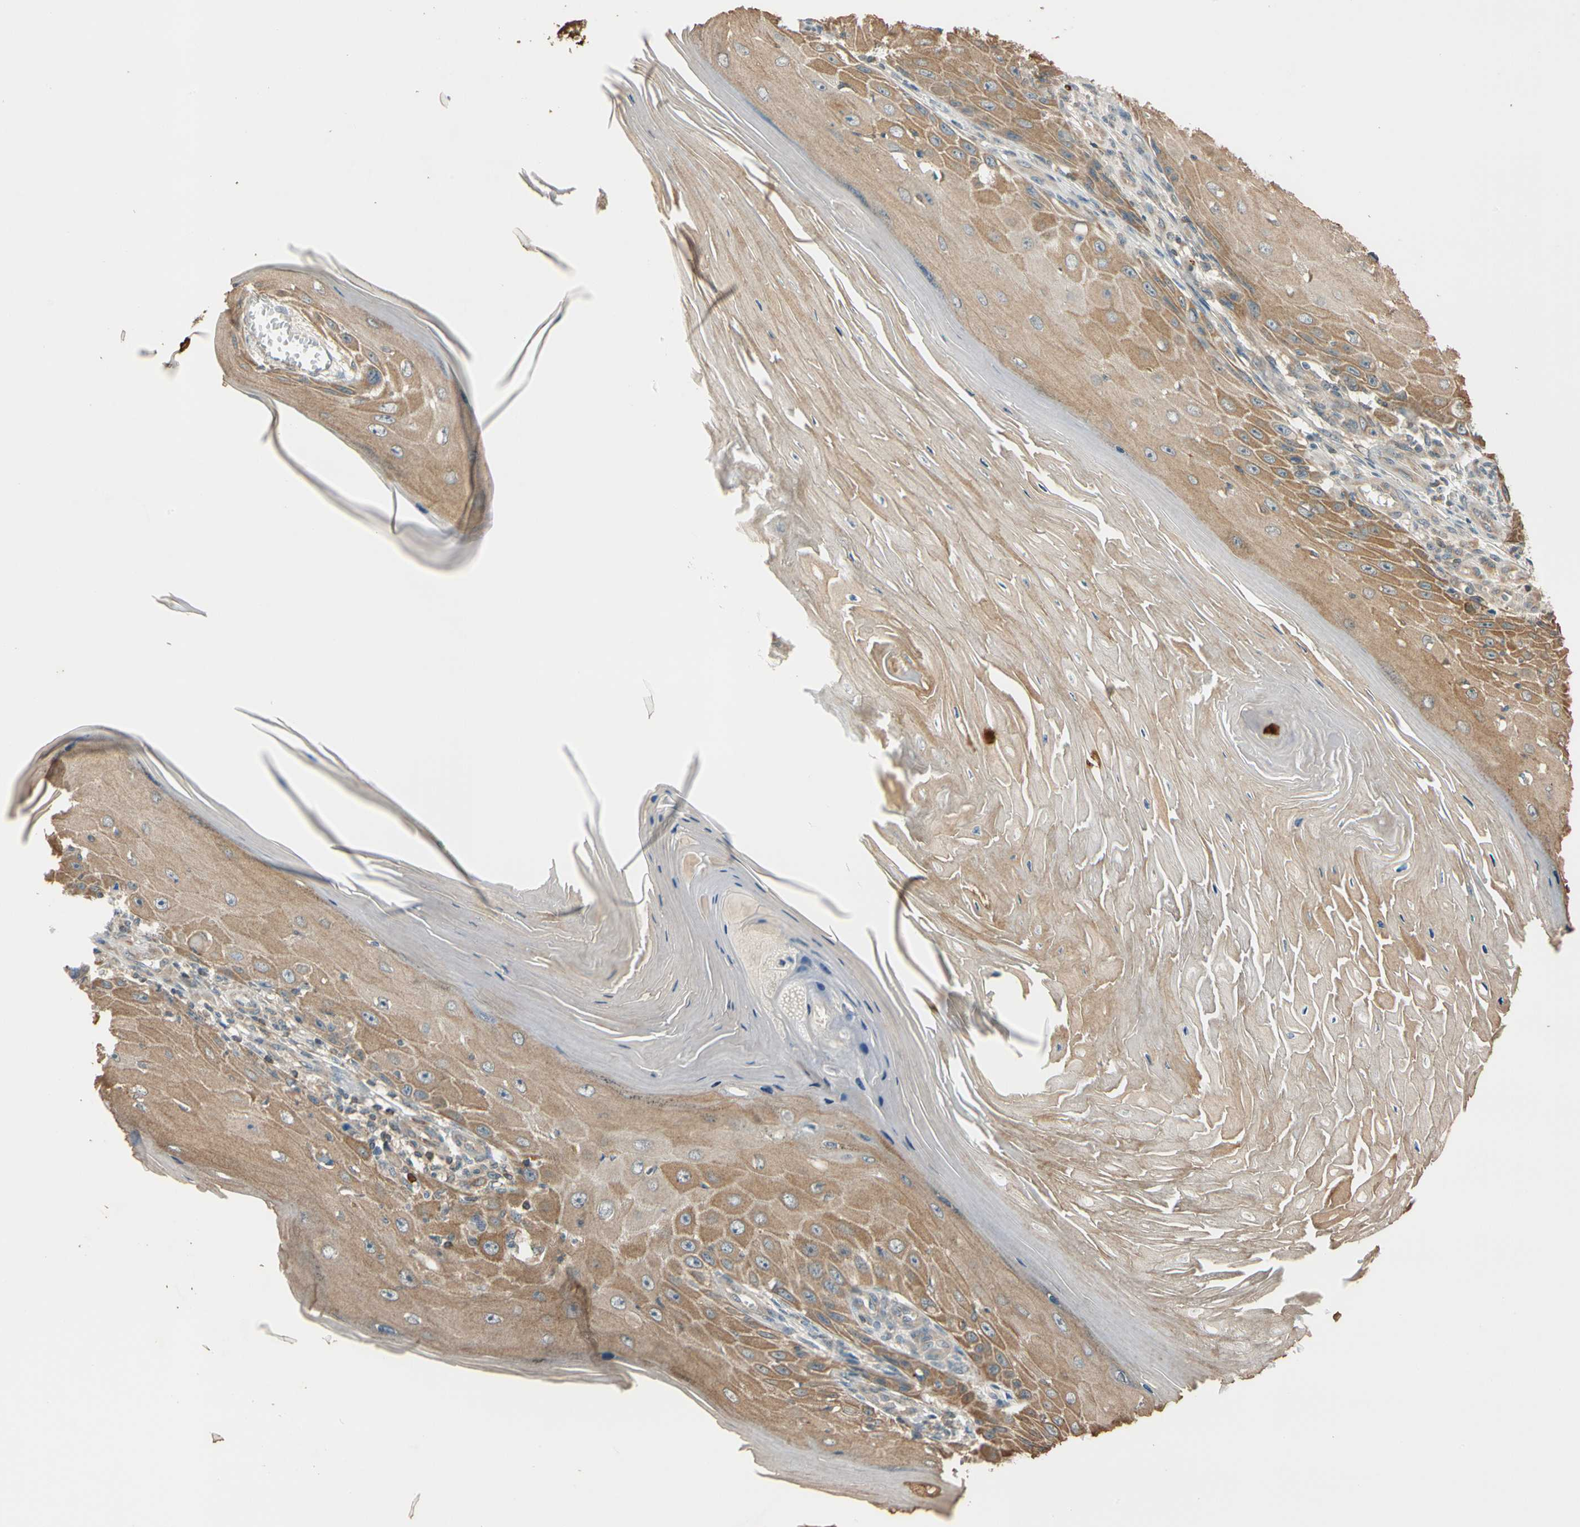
{"staining": {"intensity": "moderate", "quantity": ">75%", "location": "cytoplasmic/membranous"}, "tissue": "skin cancer", "cell_type": "Tumor cells", "image_type": "cancer", "snomed": [{"axis": "morphology", "description": "Squamous cell carcinoma, NOS"}, {"axis": "topography", "description": "Skin"}], "caption": "Tumor cells show medium levels of moderate cytoplasmic/membranous staining in about >75% of cells in skin cancer. (brown staining indicates protein expression, while blue staining denotes nuclei).", "gene": "MAP3K7", "patient": {"sex": "female", "age": 73}}